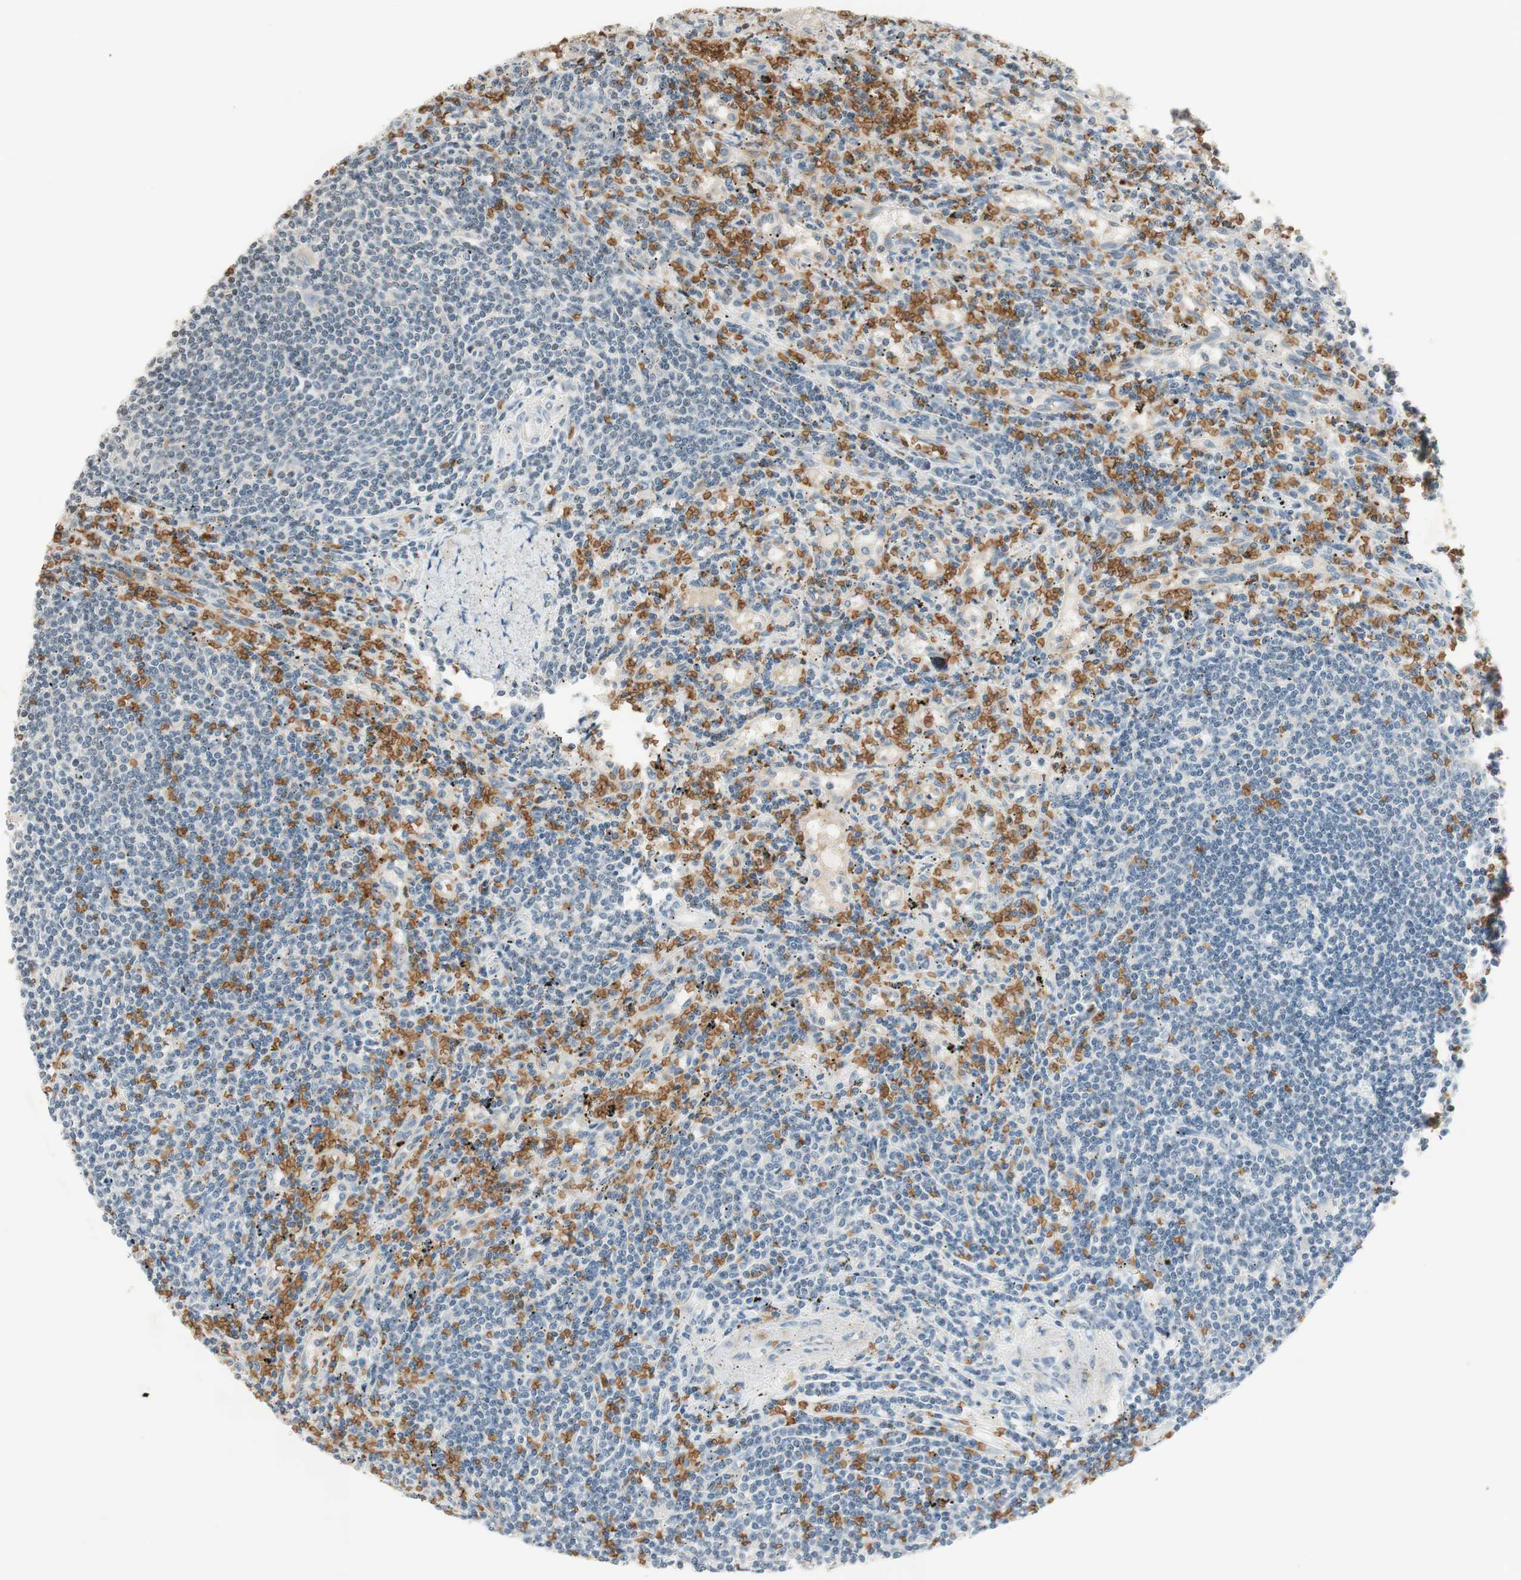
{"staining": {"intensity": "negative", "quantity": "none", "location": "none"}, "tissue": "lymphoma", "cell_type": "Tumor cells", "image_type": "cancer", "snomed": [{"axis": "morphology", "description": "Malignant lymphoma, non-Hodgkin's type, Low grade"}, {"axis": "topography", "description": "Spleen"}], "caption": "This is an immunohistochemistry (IHC) micrograph of low-grade malignant lymphoma, non-Hodgkin's type. There is no positivity in tumor cells.", "gene": "GYPC", "patient": {"sex": "male", "age": 76}}